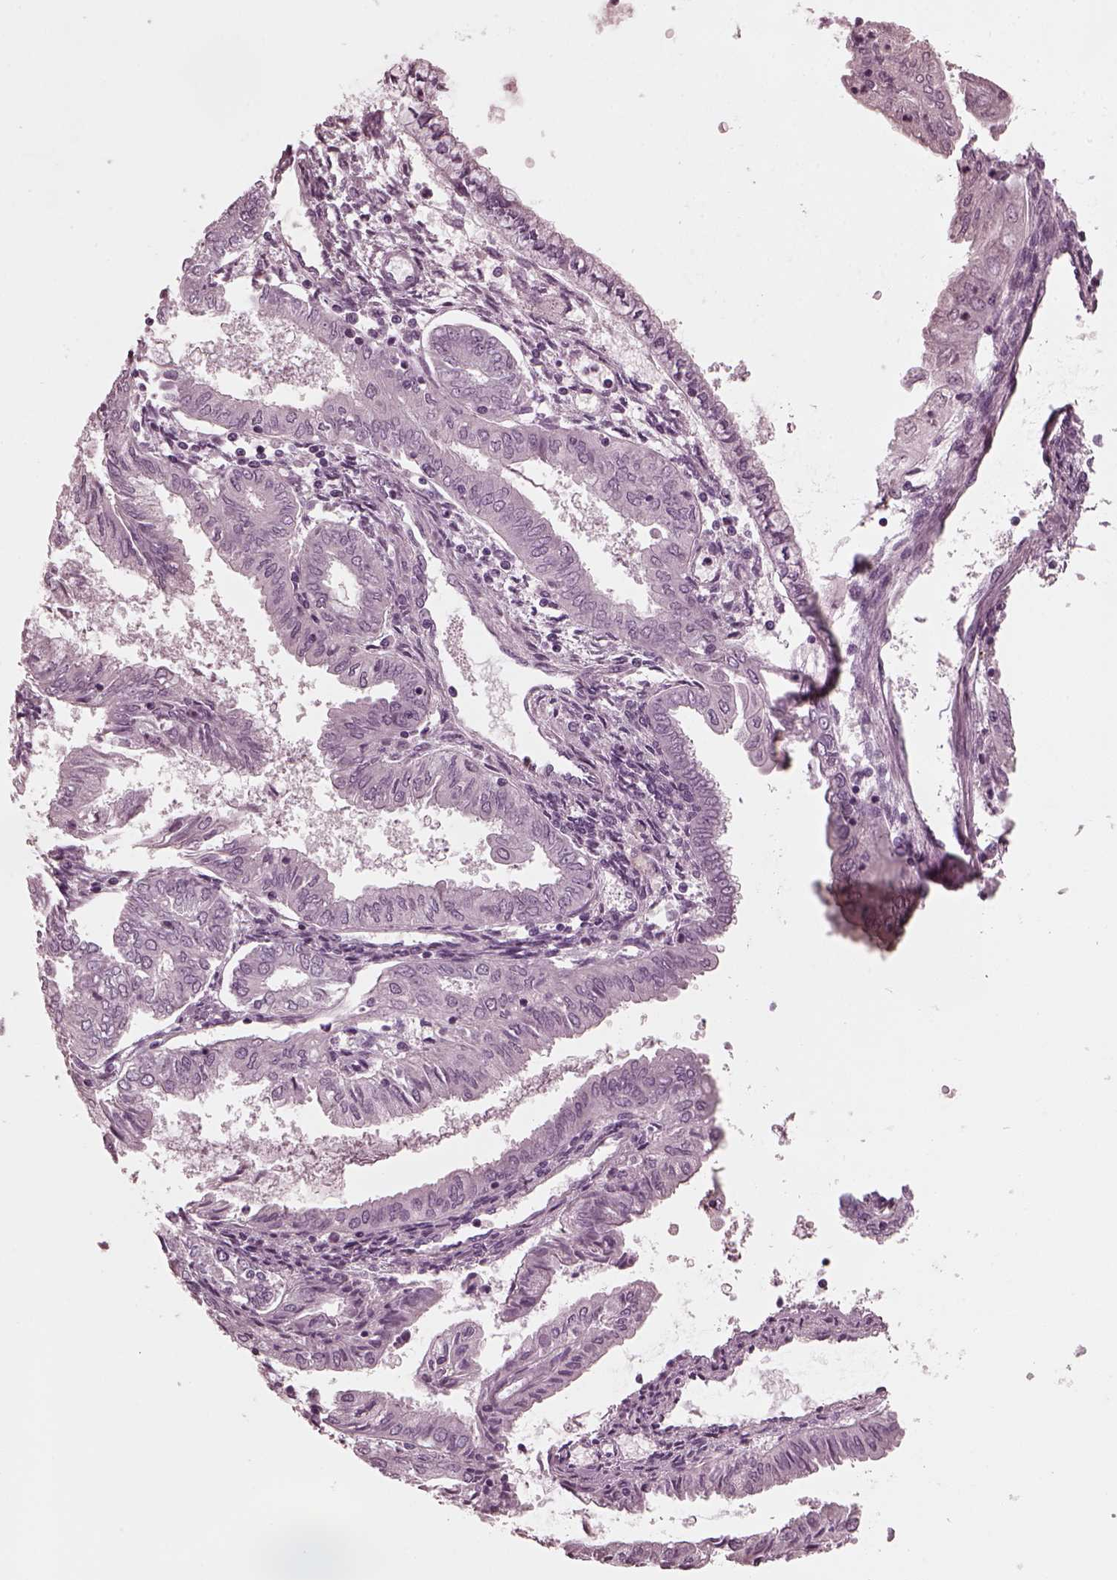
{"staining": {"intensity": "negative", "quantity": "none", "location": "none"}, "tissue": "endometrial cancer", "cell_type": "Tumor cells", "image_type": "cancer", "snomed": [{"axis": "morphology", "description": "Adenocarcinoma, NOS"}, {"axis": "topography", "description": "Endometrium"}], "caption": "This is a micrograph of IHC staining of endometrial cancer, which shows no expression in tumor cells.", "gene": "GRM6", "patient": {"sex": "female", "age": 68}}